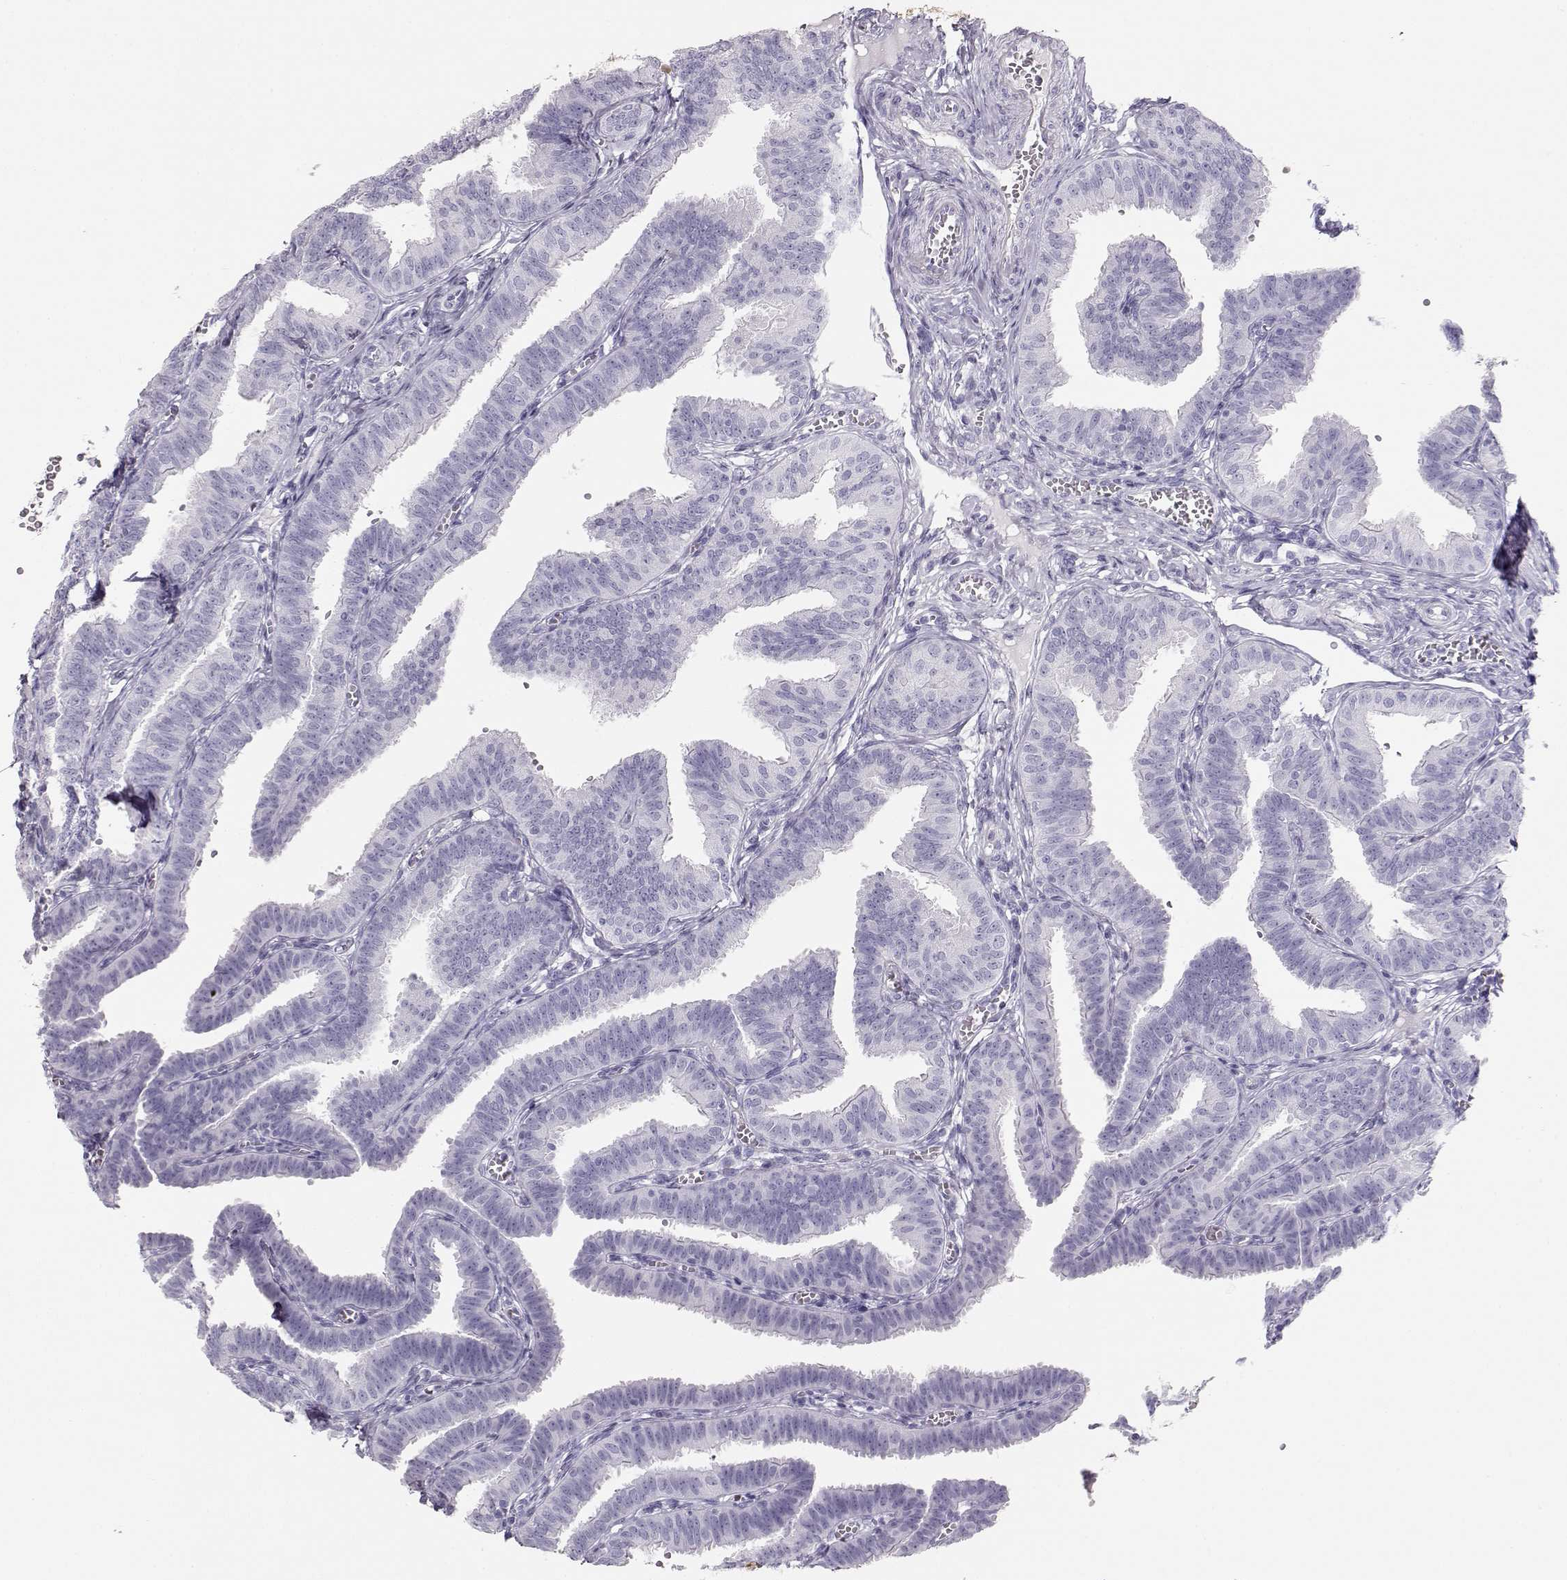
{"staining": {"intensity": "negative", "quantity": "none", "location": "none"}, "tissue": "fallopian tube", "cell_type": "Glandular cells", "image_type": "normal", "snomed": [{"axis": "morphology", "description": "Normal tissue, NOS"}, {"axis": "topography", "description": "Fallopian tube"}], "caption": "Glandular cells are negative for brown protein staining in unremarkable fallopian tube. (DAB immunohistochemistry (IHC) visualized using brightfield microscopy, high magnification).", "gene": "TKTL1", "patient": {"sex": "female", "age": 25}}